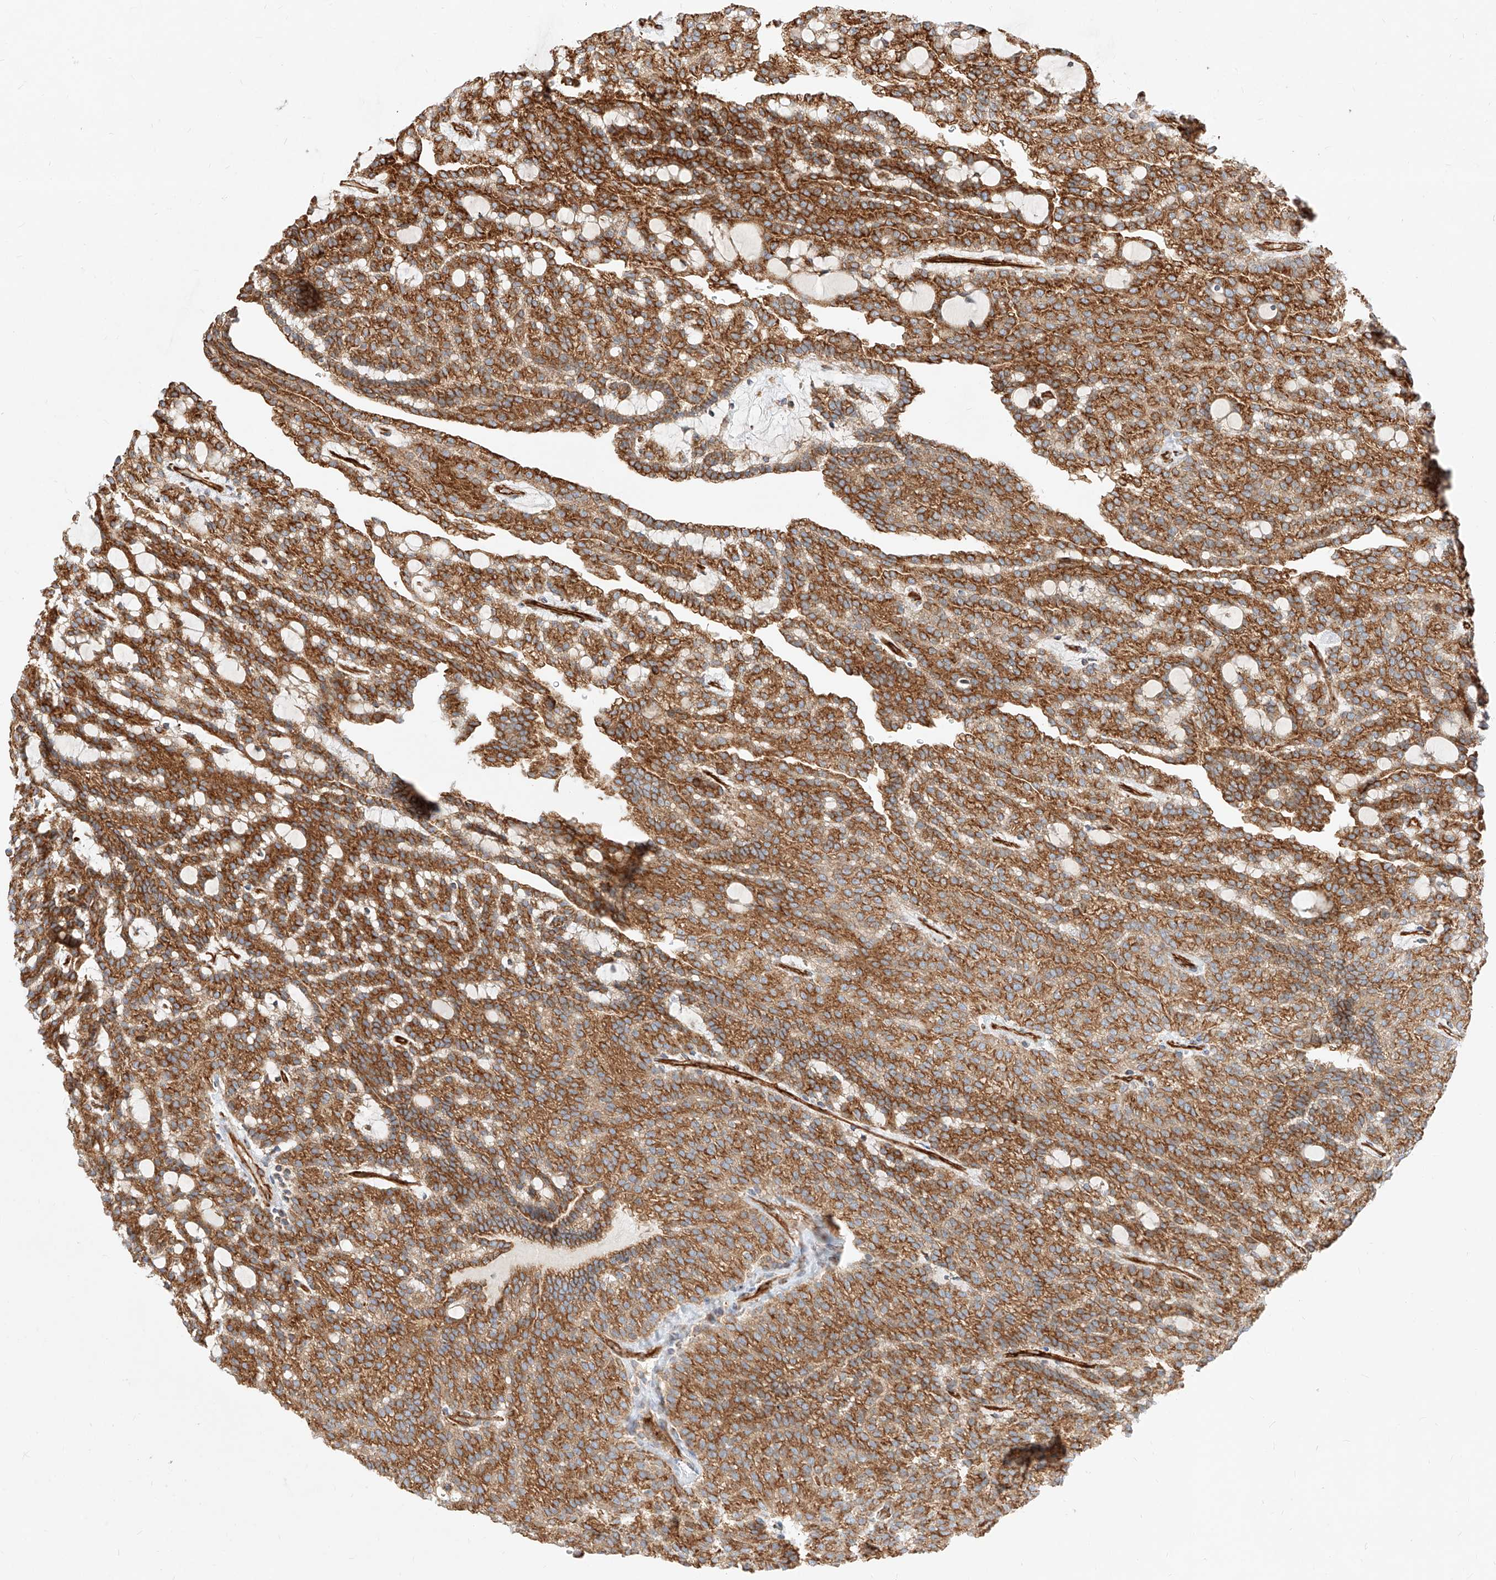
{"staining": {"intensity": "strong", "quantity": ">75%", "location": "cytoplasmic/membranous"}, "tissue": "renal cancer", "cell_type": "Tumor cells", "image_type": "cancer", "snomed": [{"axis": "morphology", "description": "Adenocarcinoma, NOS"}, {"axis": "topography", "description": "Kidney"}], "caption": "Immunohistochemical staining of human renal cancer demonstrates high levels of strong cytoplasmic/membranous protein expression in approximately >75% of tumor cells. (DAB (3,3'-diaminobenzidine) IHC, brown staining for protein, blue staining for nuclei).", "gene": "CSGALNACT2", "patient": {"sex": "male", "age": 63}}